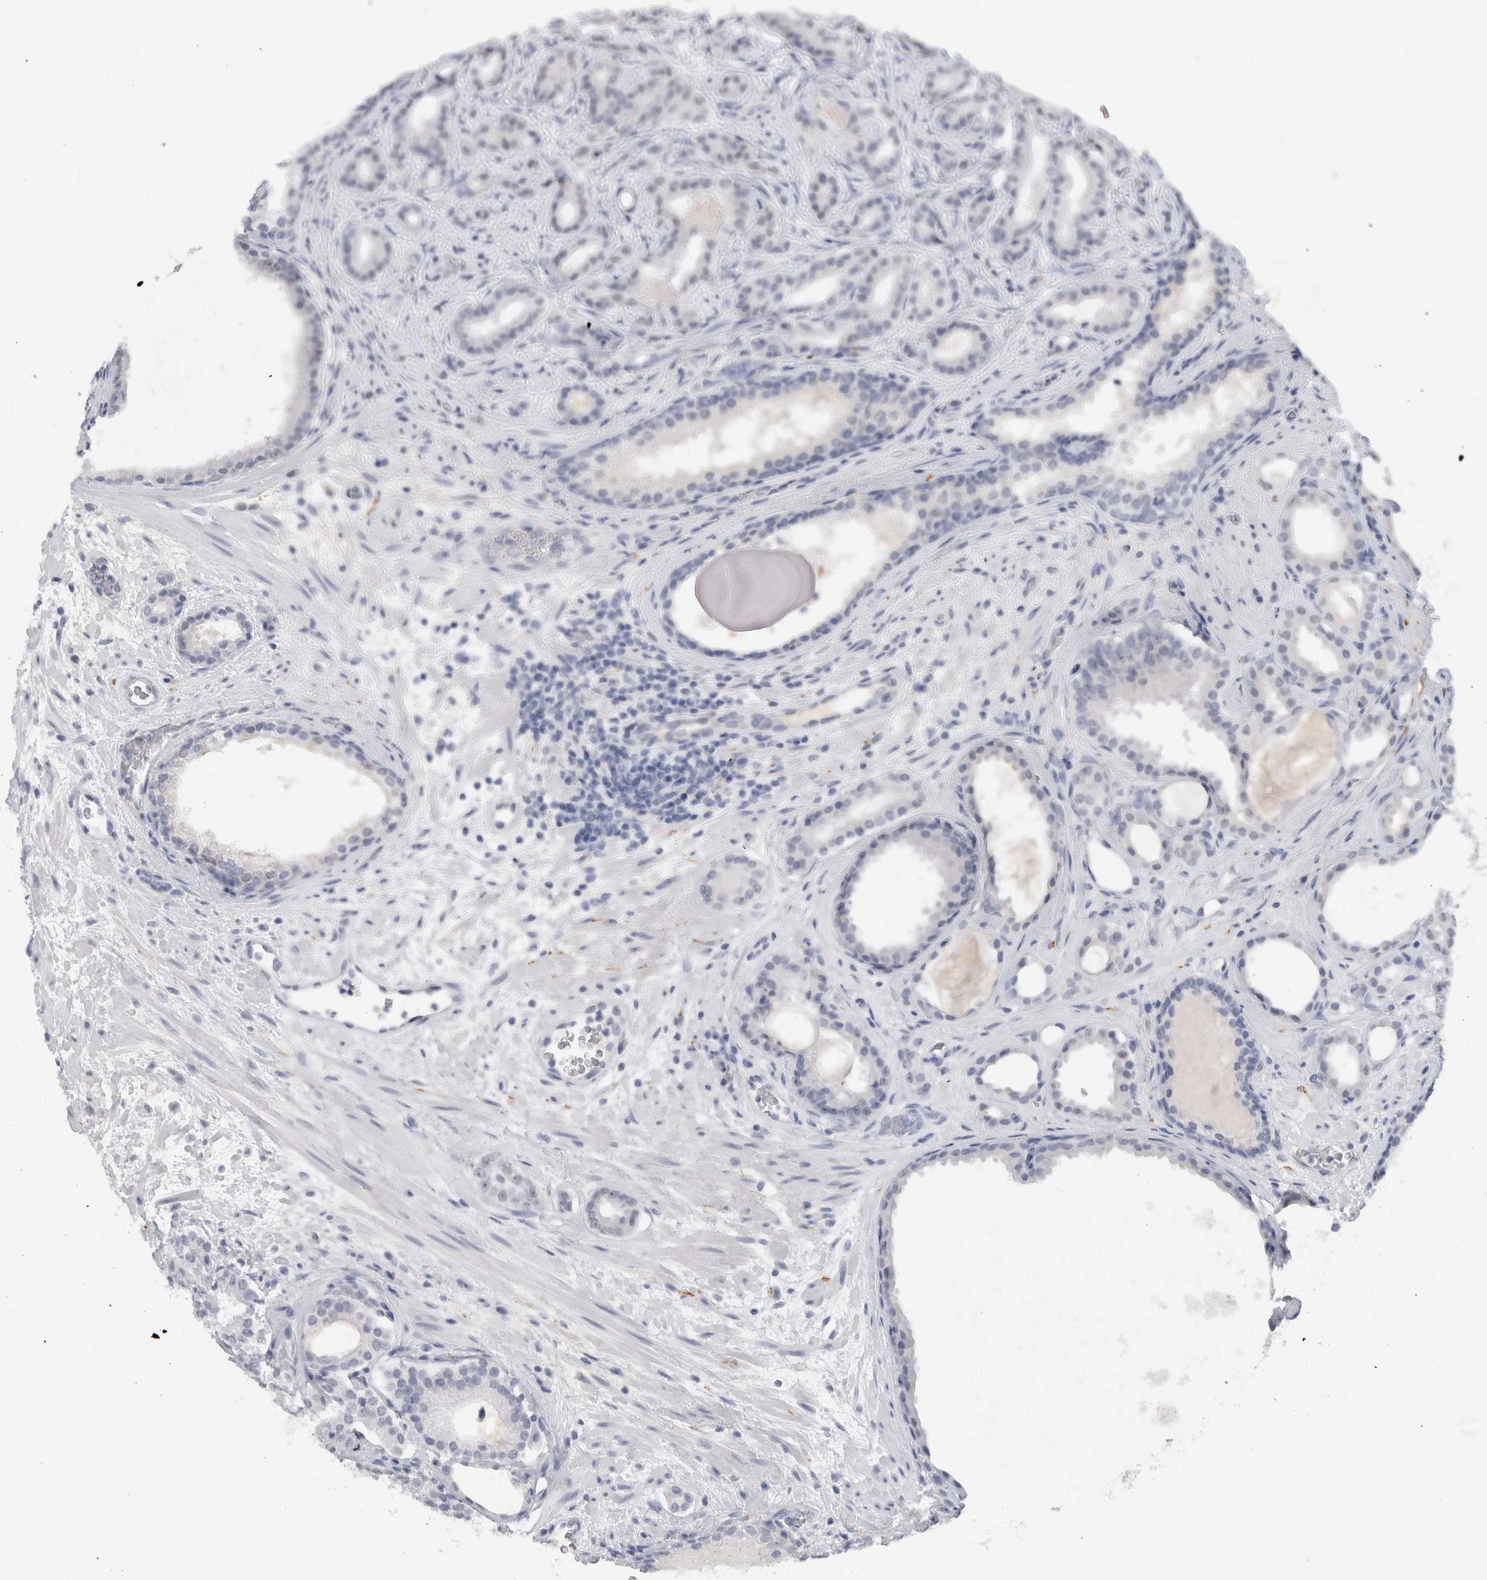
{"staining": {"intensity": "negative", "quantity": "none", "location": "none"}, "tissue": "prostate cancer", "cell_type": "Tumor cells", "image_type": "cancer", "snomed": [{"axis": "morphology", "description": "Adenocarcinoma, High grade"}, {"axis": "topography", "description": "Prostate"}], "caption": "The immunohistochemistry (IHC) micrograph has no significant expression in tumor cells of prostate cancer tissue.", "gene": "CADM3", "patient": {"sex": "male", "age": 60}}